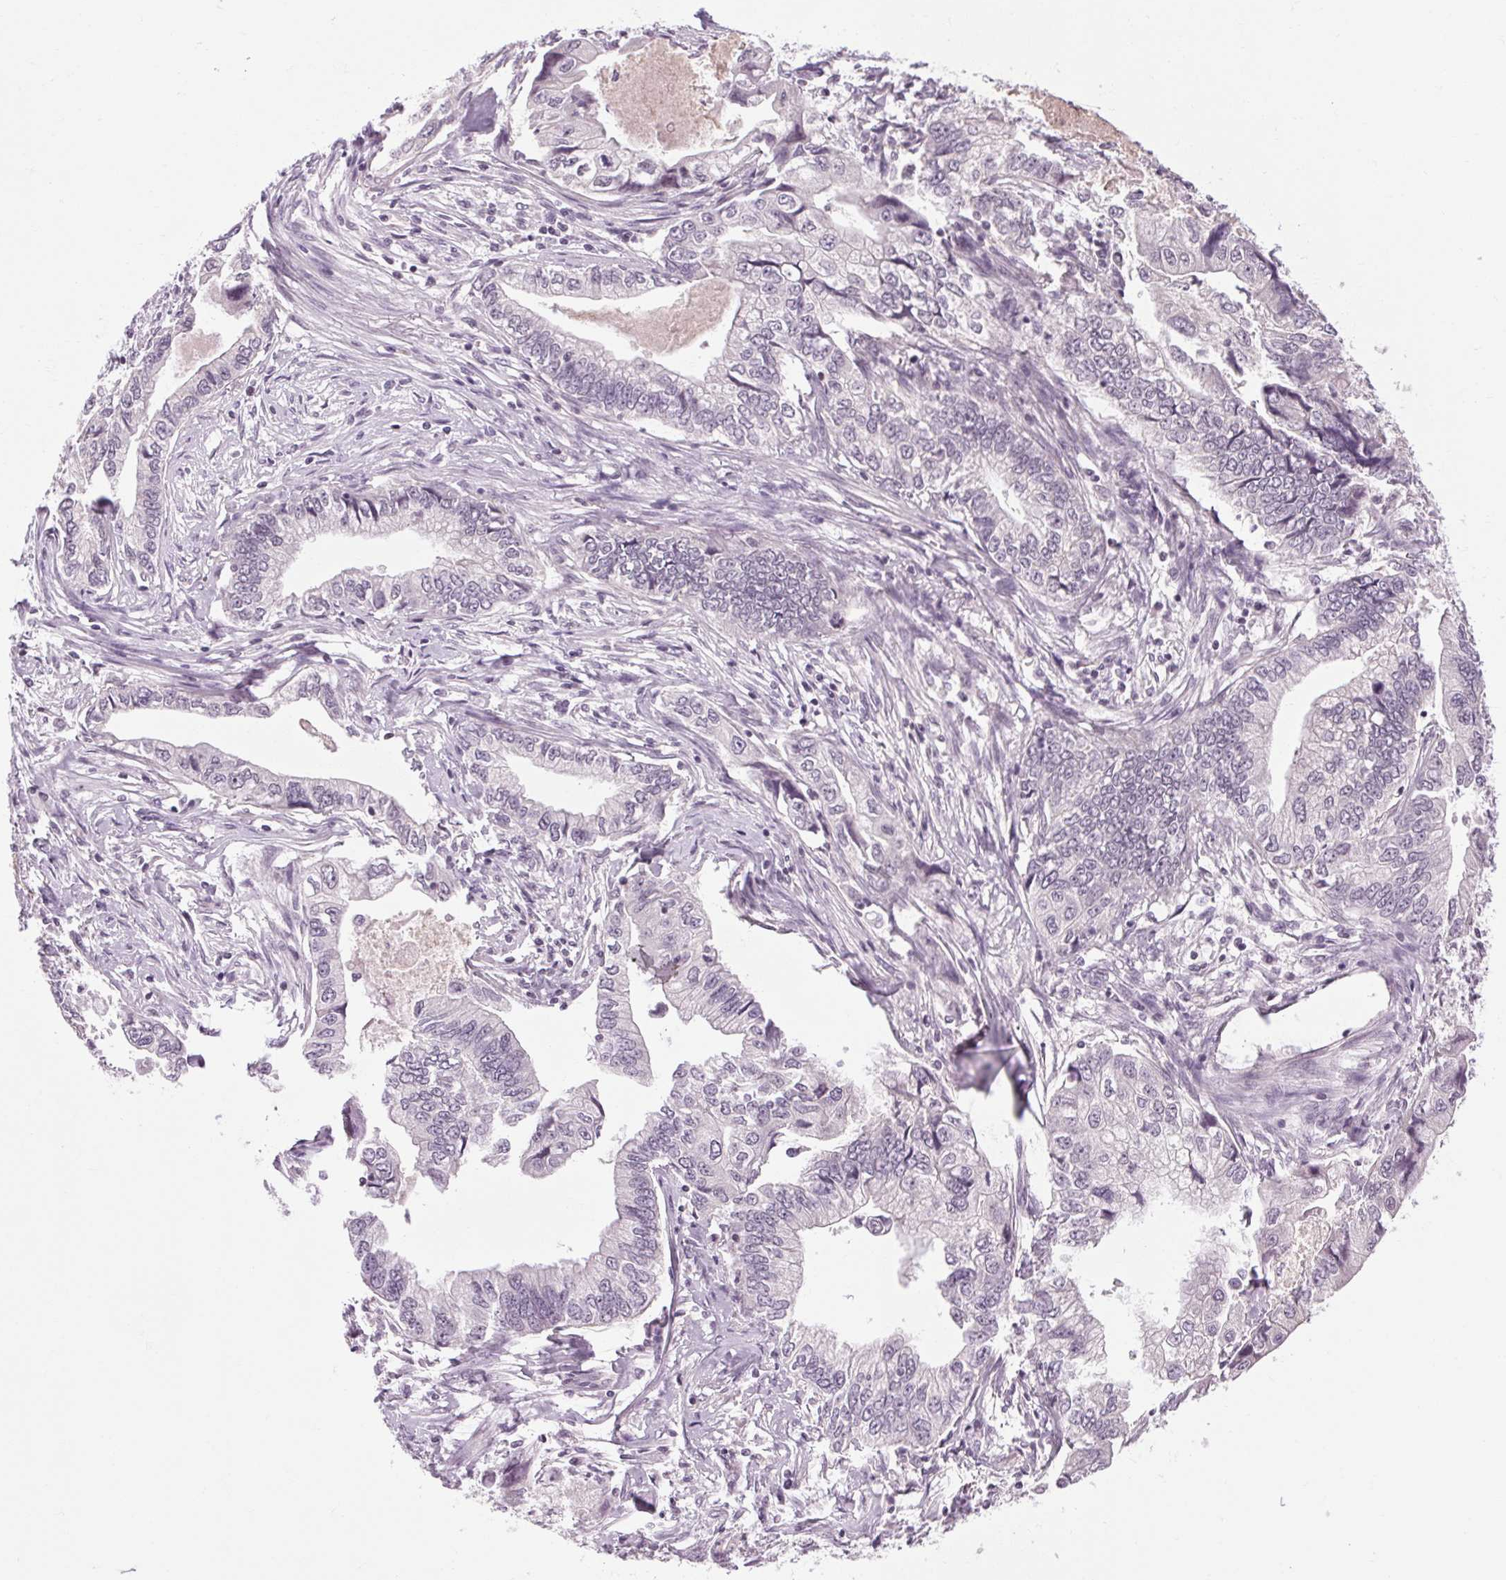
{"staining": {"intensity": "negative", "quantity": "none", "location": "none"}, "tissue": "stomach cancer", "cell_type": "Tumor cells", "image_type": "cancer", "snomed": [{"axis": "morphology", "description": "Adenocarcinoma, NOS"}, {"axis": "topography", "description": "Pancreas"}, {"axis": "topography", "description": "Stomach, upper"}], "caption": "An immunohistochemistry (IHC) photomicrograph of stomach cancer is shown. There is no staining in tumor cells of stomach cancer.", "gene": "KLHL40", "patient": {"sex": "male", "age": 77}}